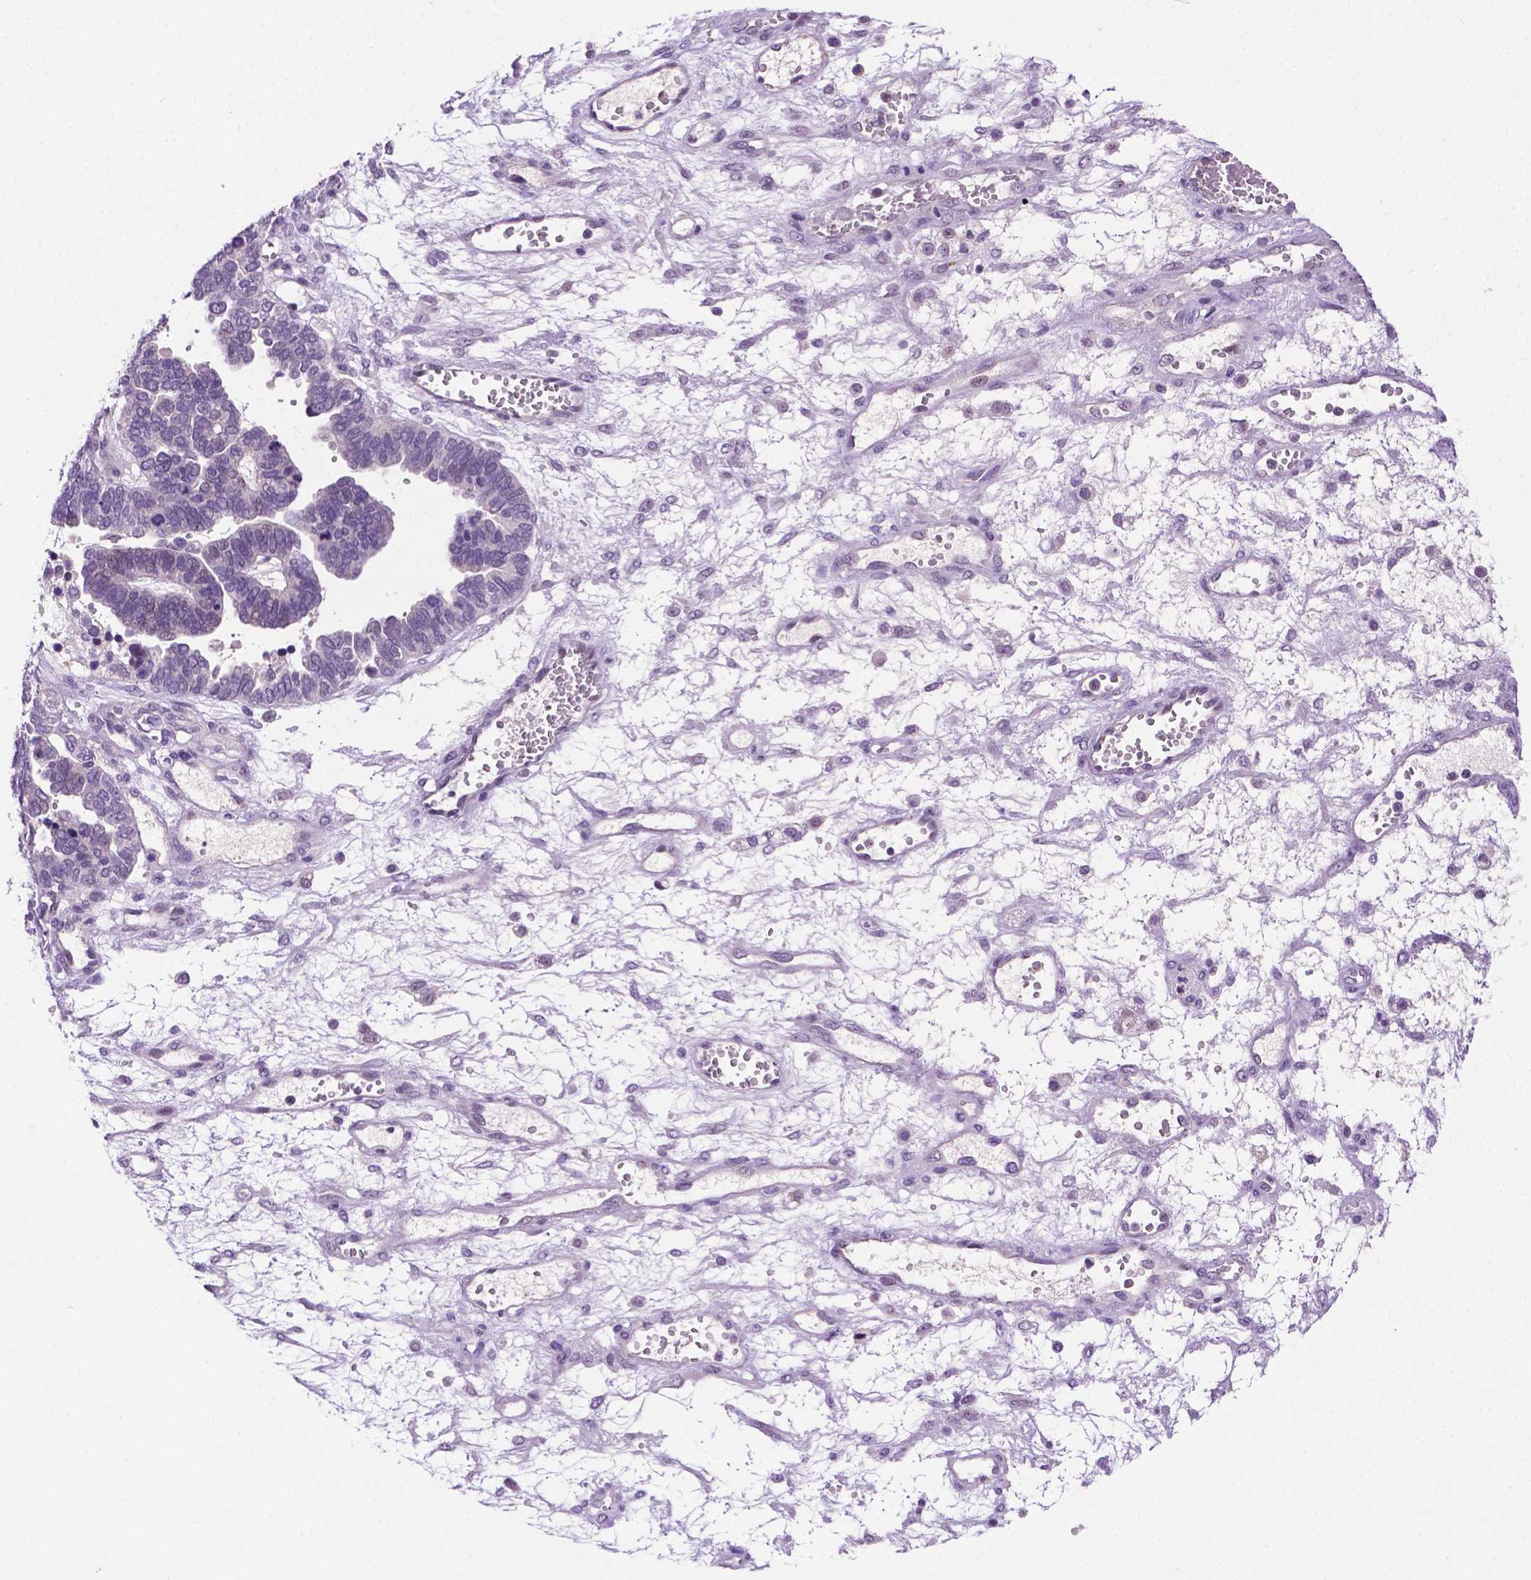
{"staining": {"intensity": "negative", "quantity": "none", "location": "none"}, "tissue": "ovarian cancer", "cell_type": "Tumor cells", "image_type": "cancer", "snomed": [{"axis": "morphology", "description": "Cystadenocarcinoma, serous, NOS"}, {"axis": "topography", "description": "Ovary"}], "caption": "This is an IHC photomicrograph of human ovarian cancer (serous cystadenocarcinoma). There is no staining in tumor cells.", "gene": "MMP27", "patient": {"sex": "female", "age": 51}}